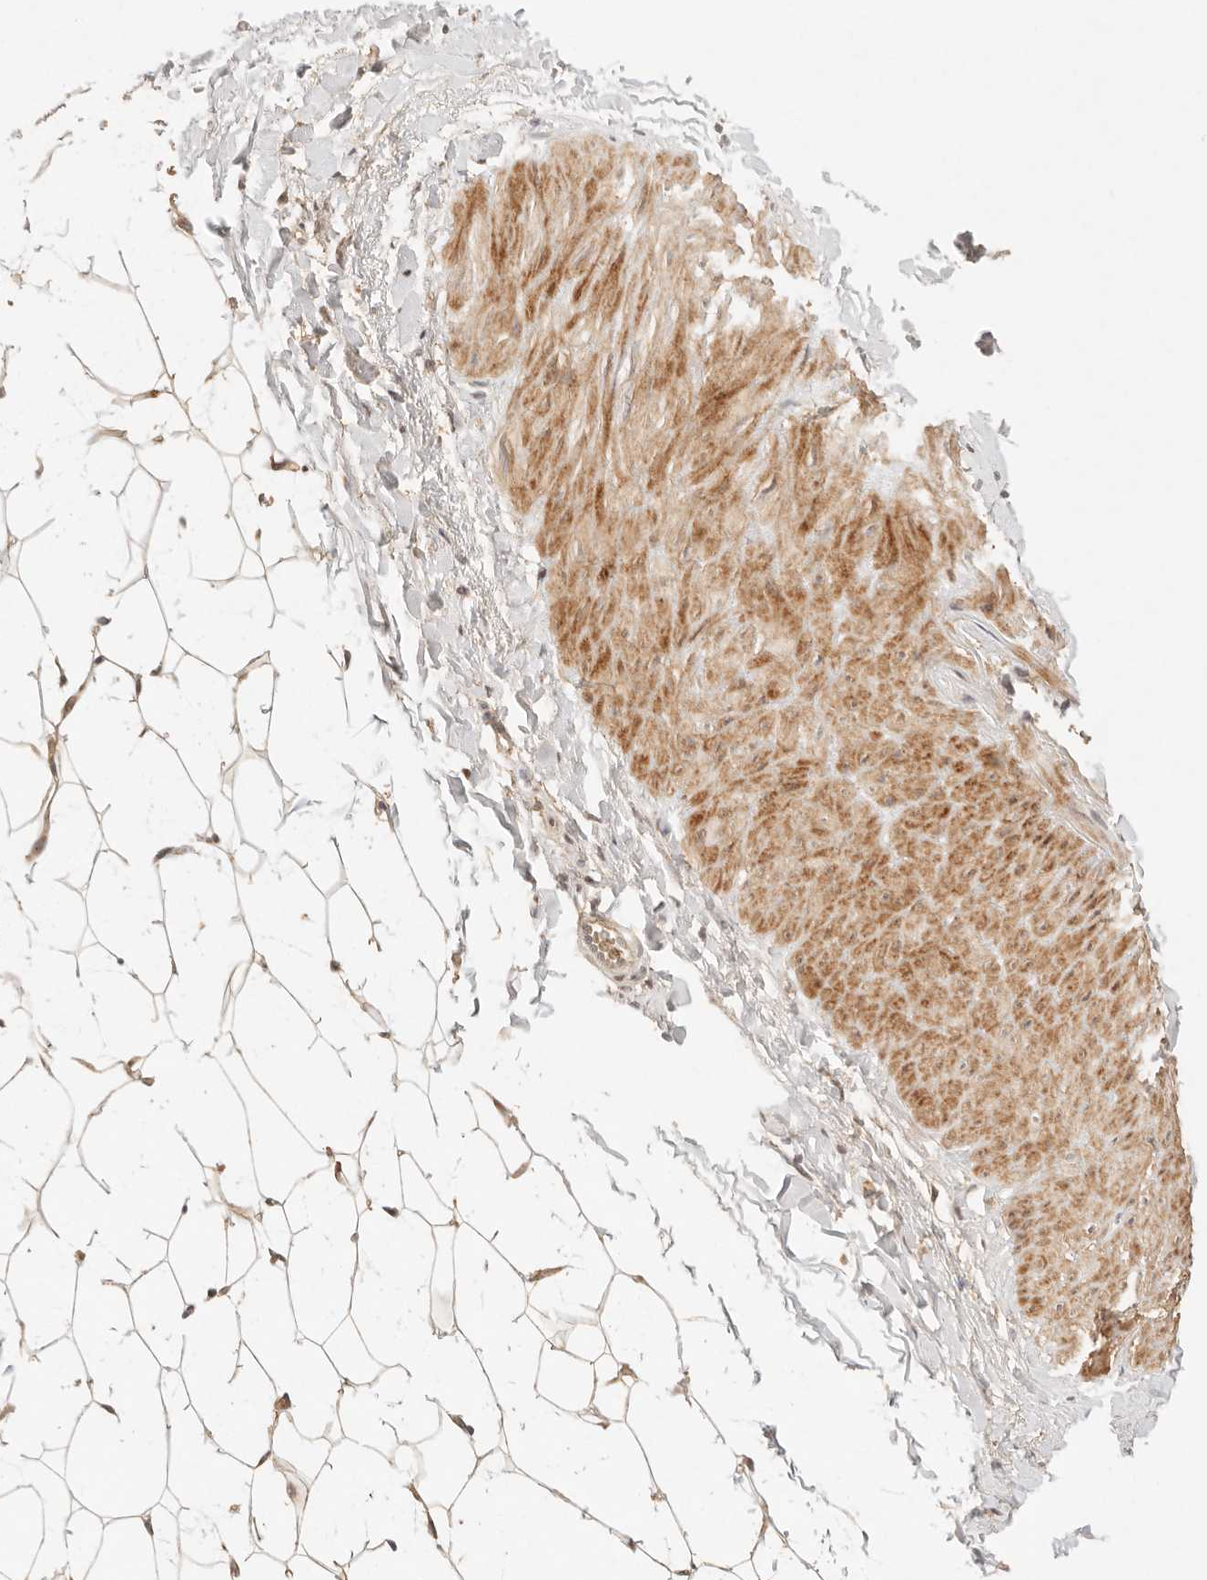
{"staining": {"intensity": "negative", "quantity": "none", "location": "none"}, "tissue": "breast", "cell_type": "Adipocytes", "image_type": "normal", "snomed": [{"axis": "morphology", "description": "Normal tissue, NOS"}, {"axis": "topography", "description": "Breast"}], "caption": "High power microscopy micrograph of an IHC image of normal breast, revealing no significant positivity in adipocytes. The staining is performed using DAB brown chromogen with nuclei counter-stained in using hematoxylin.", "gene": "PHLDA3", "patient": {"sex": "female", "age": 23}}